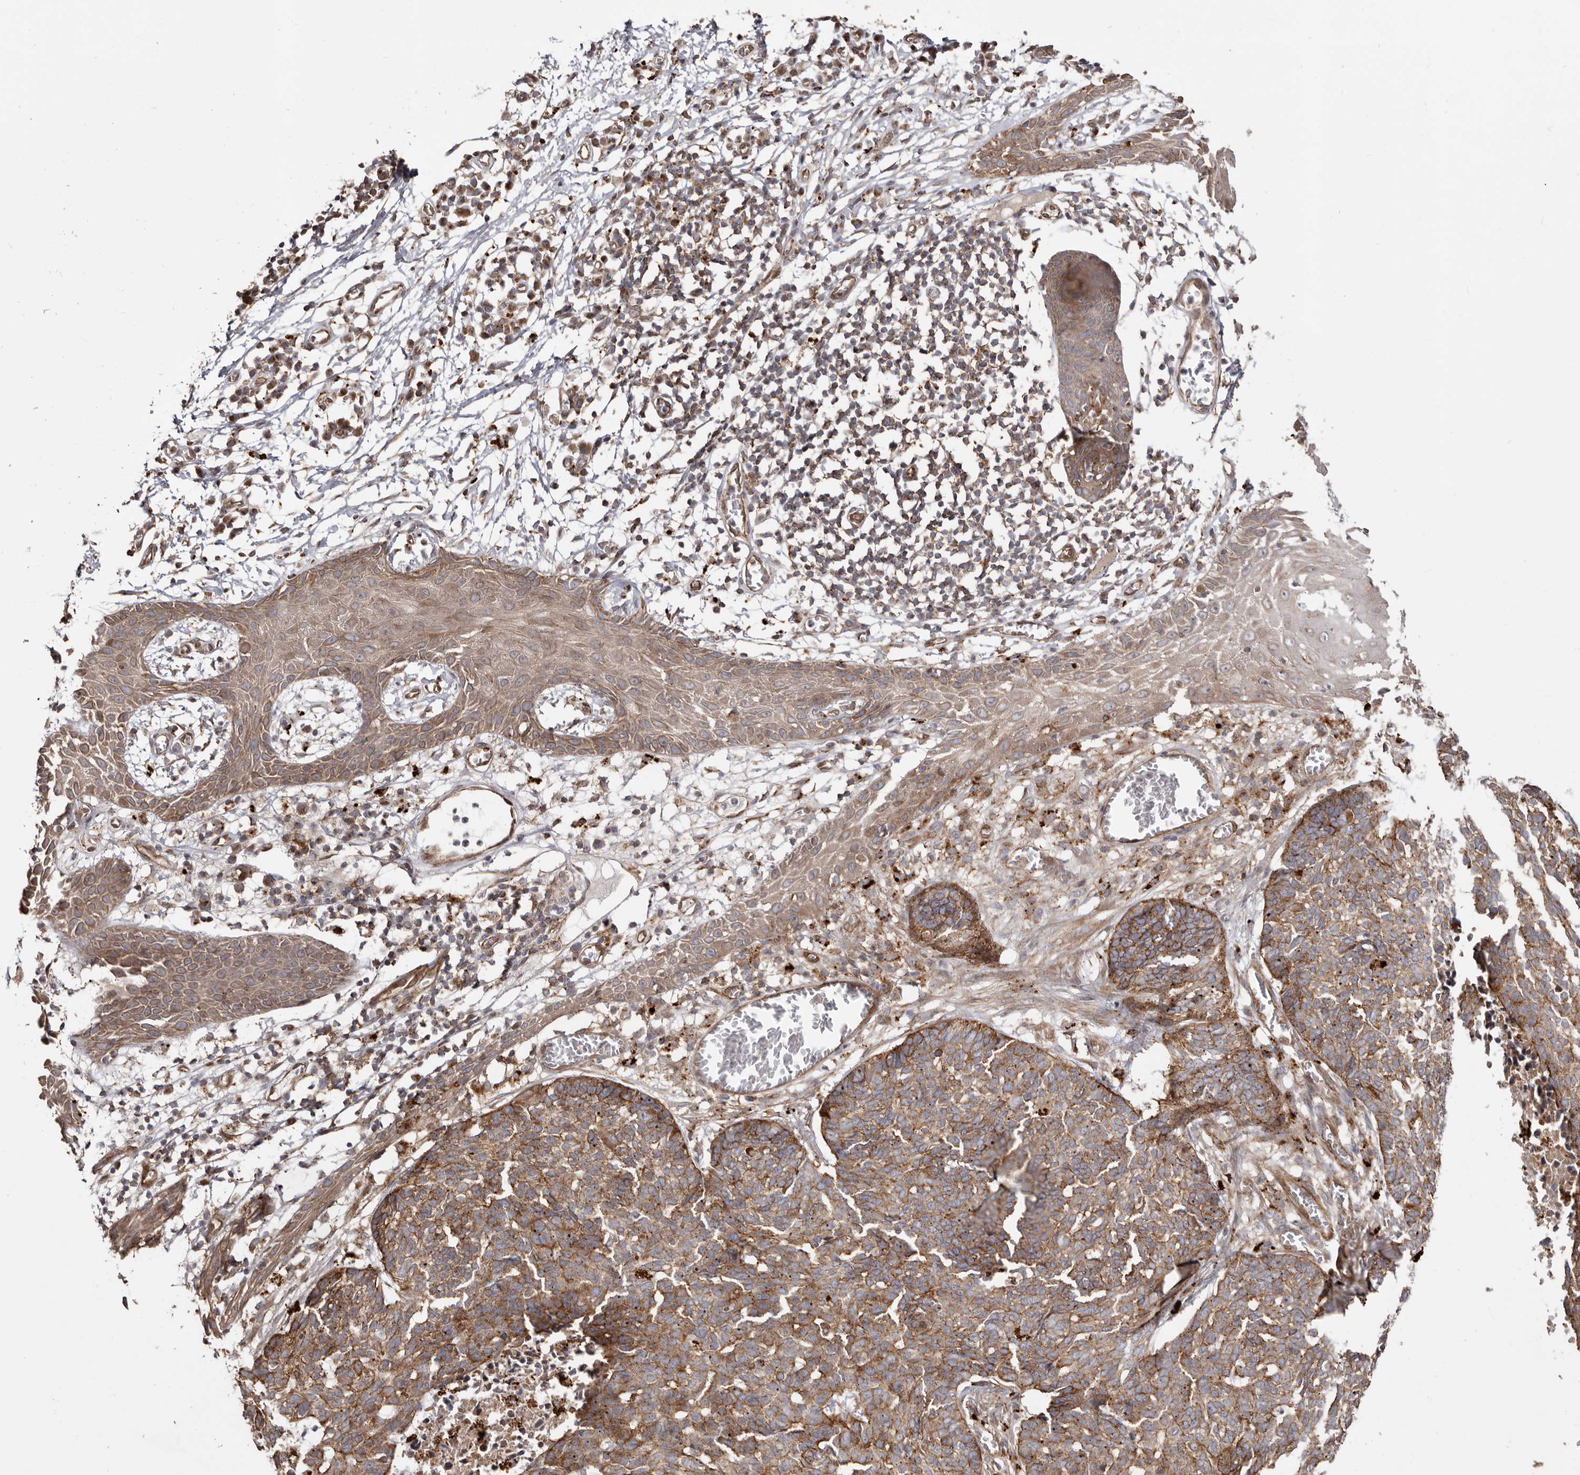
{"staining": {"intensity": "moderate", "quantity": ">75%", "location": "cytoplasmic/membranous"}, "tissue": "skin cancer", "cell_type": "Tumor cells", "image_type": "cancer", "snomed": [{"axis": "morphology", "description": "Basal cell carcinoma"}, {"axis": "topography", "description": "Skin"}], "caption": "High-magnification brightfield microscopy of basal cell carcinoma (skin) stained with DAB (brown) and counterstained with hematoxylin (blue). tumor cells exhibit moderate cytoplasmic/membranous staining is seen in approximately>75% of cells.", "gene": "NUP43", "patient": {"sex": "male", "age": 85}}